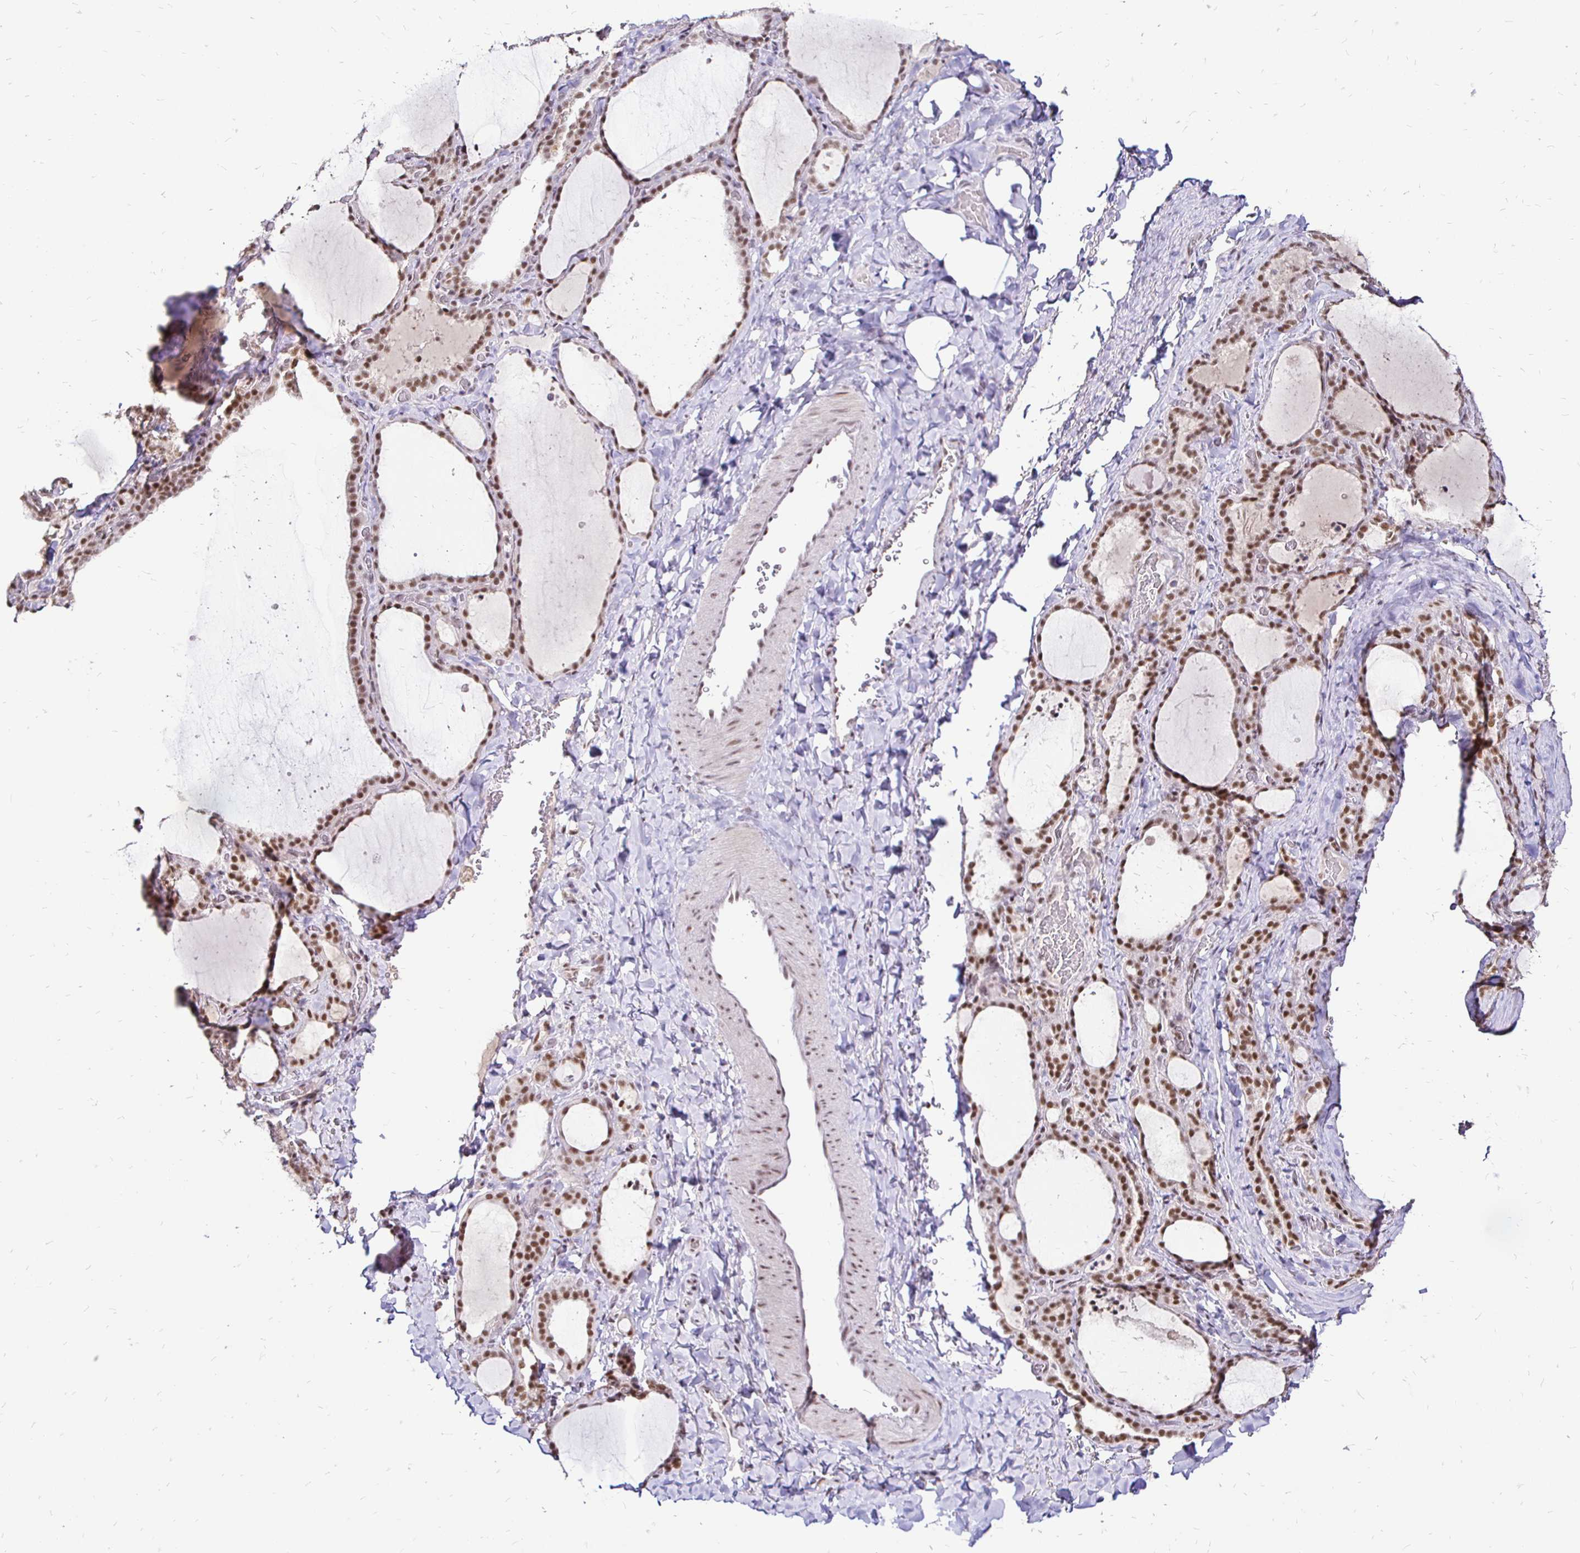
{"staining": {"intensity": "moderate", "quantity": ">75%", "location": "nuclear"}, "tissue": "thyroid gland", "cell_type": "Glandular cells", "image_type": "normal", "snomed": [{"axis": "morphology", "description": "Normal tissue, NOS"}, {"axis": "topography", "description": "Thyroid gland"}], "caption": "Protein expression analysis of unremarkable thyroid gland shows moderate nuclear expression in about >75% of glandular cells.", "gene": "SIN3A", "patient": {"sex": "female", "age": 22}}